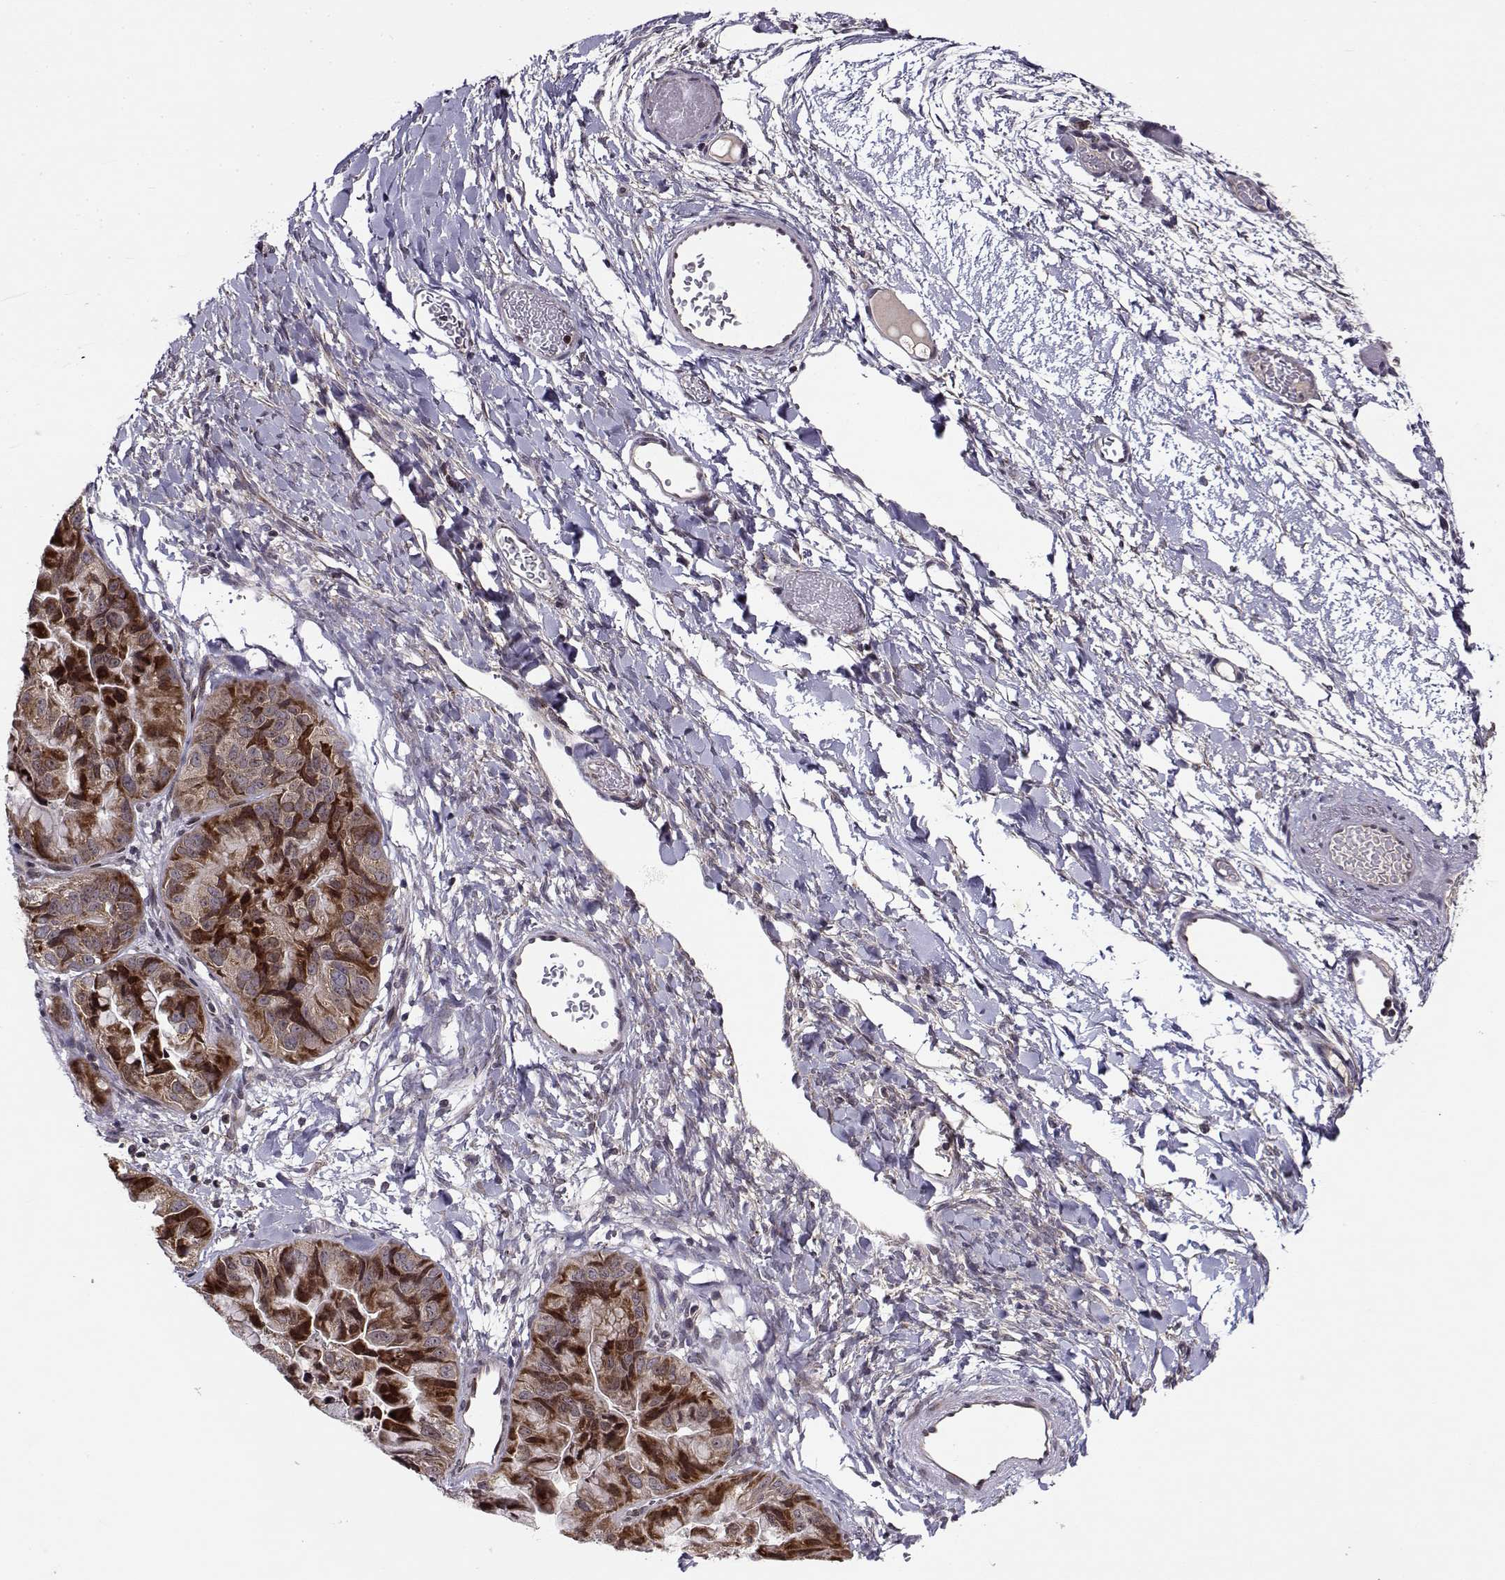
{"staining": {"intensity": "strong", "quantity": "25%-75%", "location": "cytoplasmic/membranous"}, "tissue": "ovarian cancer", "cell_type": "Tumor cells", "image_type": "cancer", "snomed": [{"axis": "morphology", "description": "Cystadenocarcinoma, mucinous, NOS"}, {"axis": "topography", "description": "Ovary"}], "caption": "Mucinous cystadenocarcinoma (ovarian) tissue reveals strong cytoplasmic/membranous expression in about 25%-75% of tumor cells The staining is performed using DAB brown chromogen to label protein expression. The nuclei are counter-stained blue using hematoxylin.", "gene": "RPL31", "patient": {"sex": "female", "age": 76}}